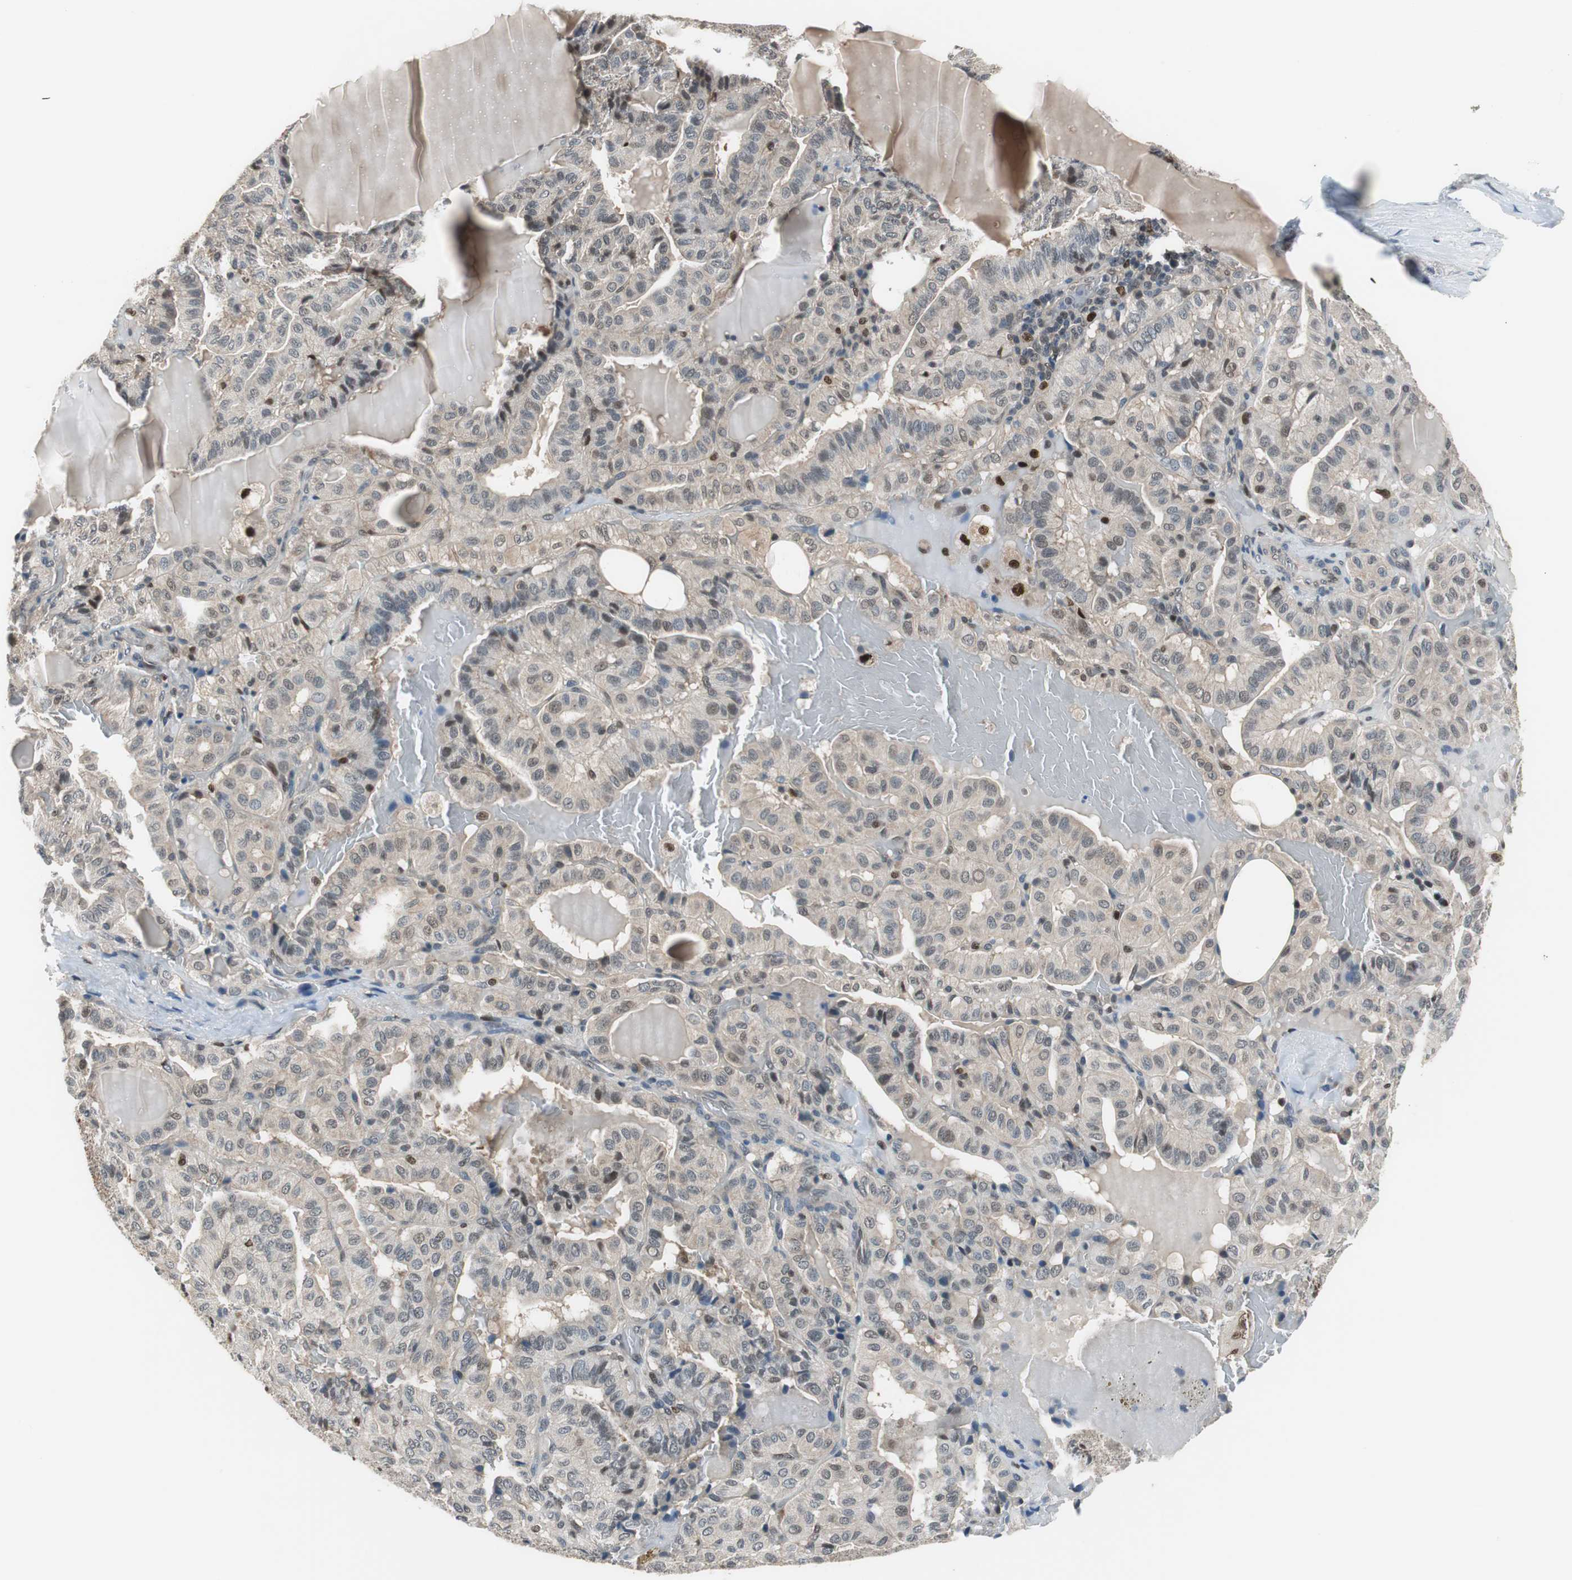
{"staining": {"intensity": "weak", "quantity": "<25%", "location": "nuclear"}, "tissue": "thyroid cancer", "cell_type": "Tumor cells", "image_type": "cancer", "snomed": [{"axis": "morphology", "description": "Papillary adenocarcinoma, NOS"}, {"axis": "topography", "description": "Thyroid gland"}], "caption": "The IHC image has no significant positivity in tumor cells of thyroid papillary adenocarcinoma tissue.", "gene": "MAFB", "patient": {"sex": "male", "age": 77}}